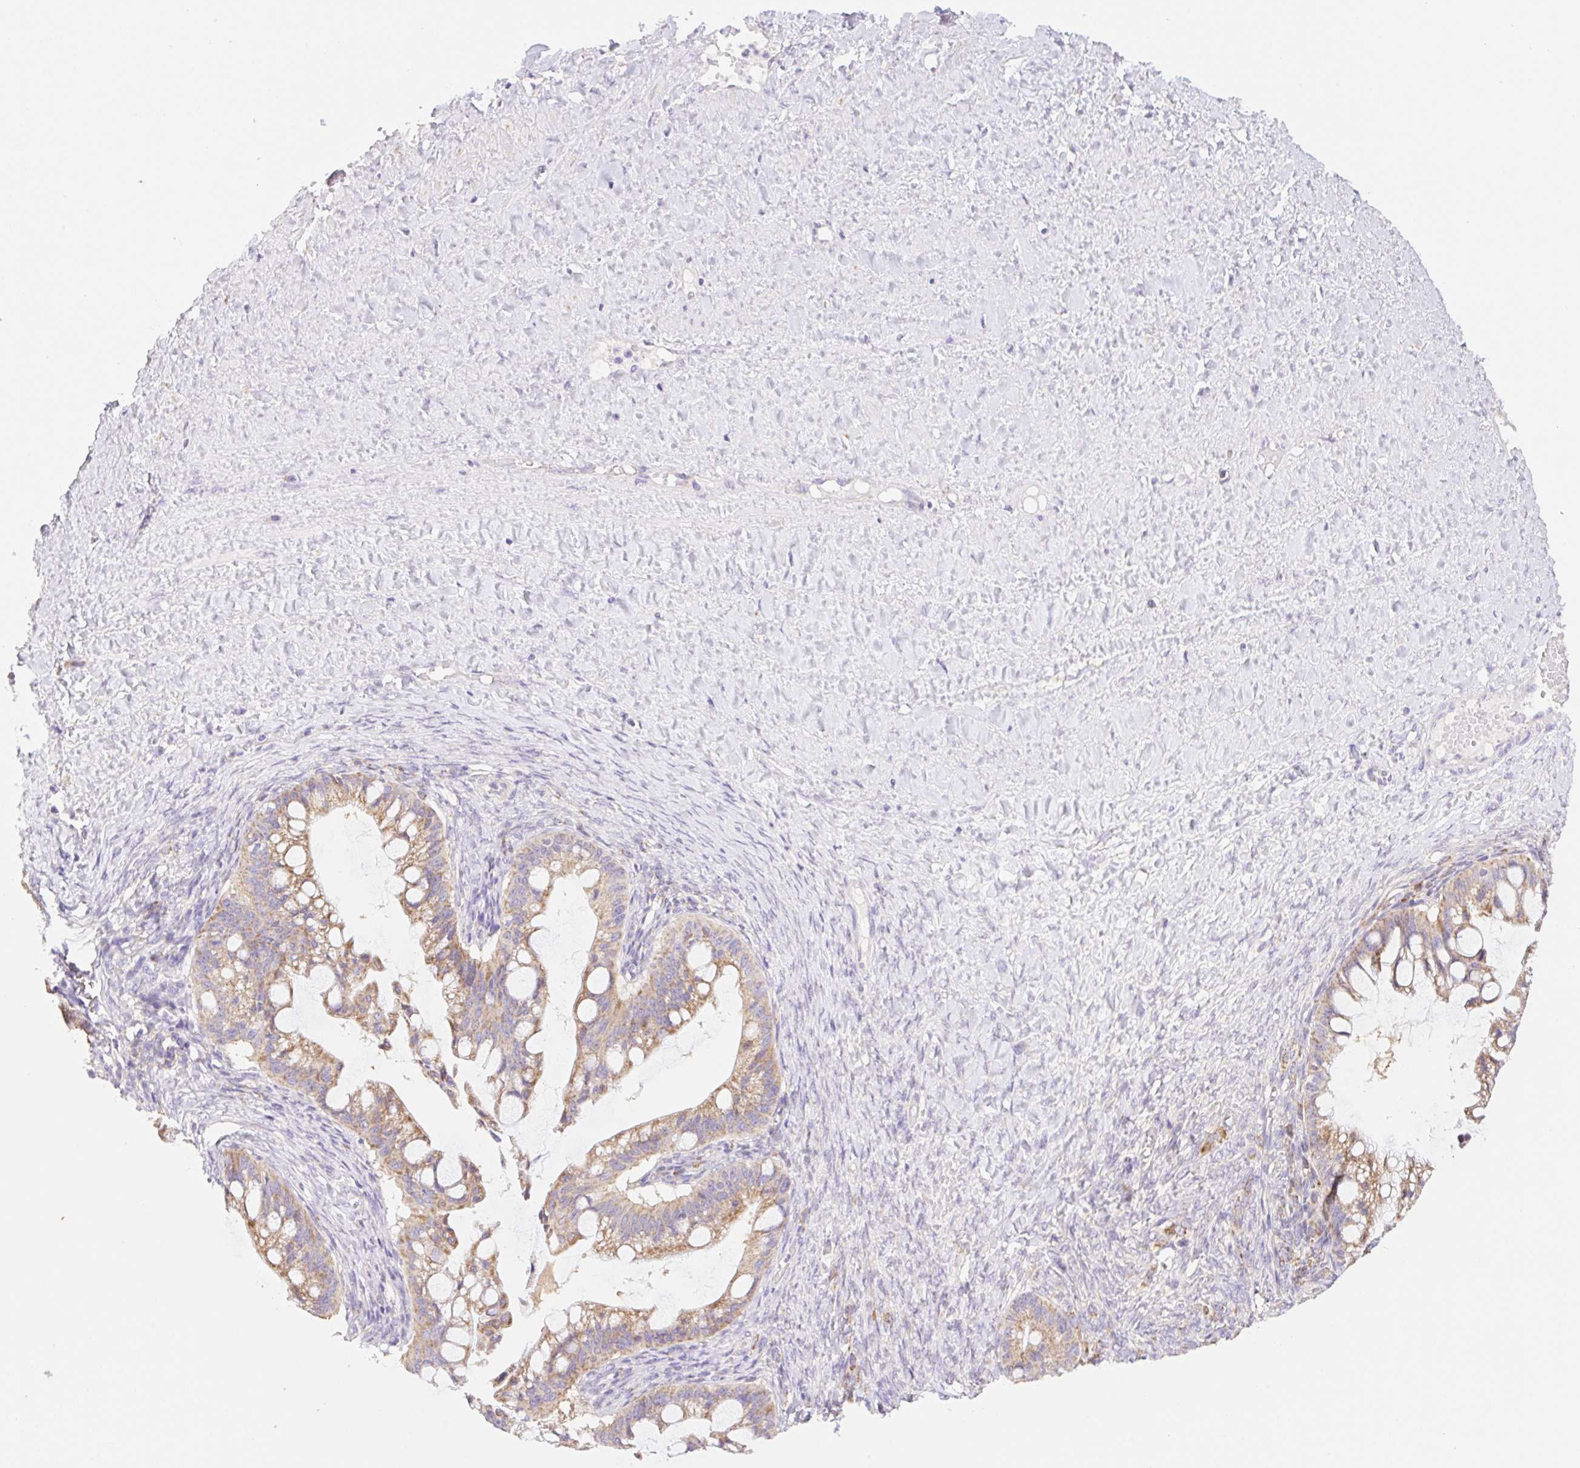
{"staining": {"intensity": "moderate", "quantity": ">75%", "location": "cytoplasmic/membranous"}, "tissue": "ovarian cancer", "cell_type": "Tumor cells", "image_type": "cancer", "snomed": [{"axis": "morphology", "description": "Cystadenocarcinoma, mucinous, NOS"}, {"axis": "topography", "description": "Ovary"}], "caption": "Moderate cytoplasmic/membranous positivity for a protein is appreciated in about >75% of tumor cells of mucinous cystadenocarcinoma (ovarian) using immunohistochemistry (IHC).", "gene": "COPZ2", "patient": {"sex": "female", "age": 73}}